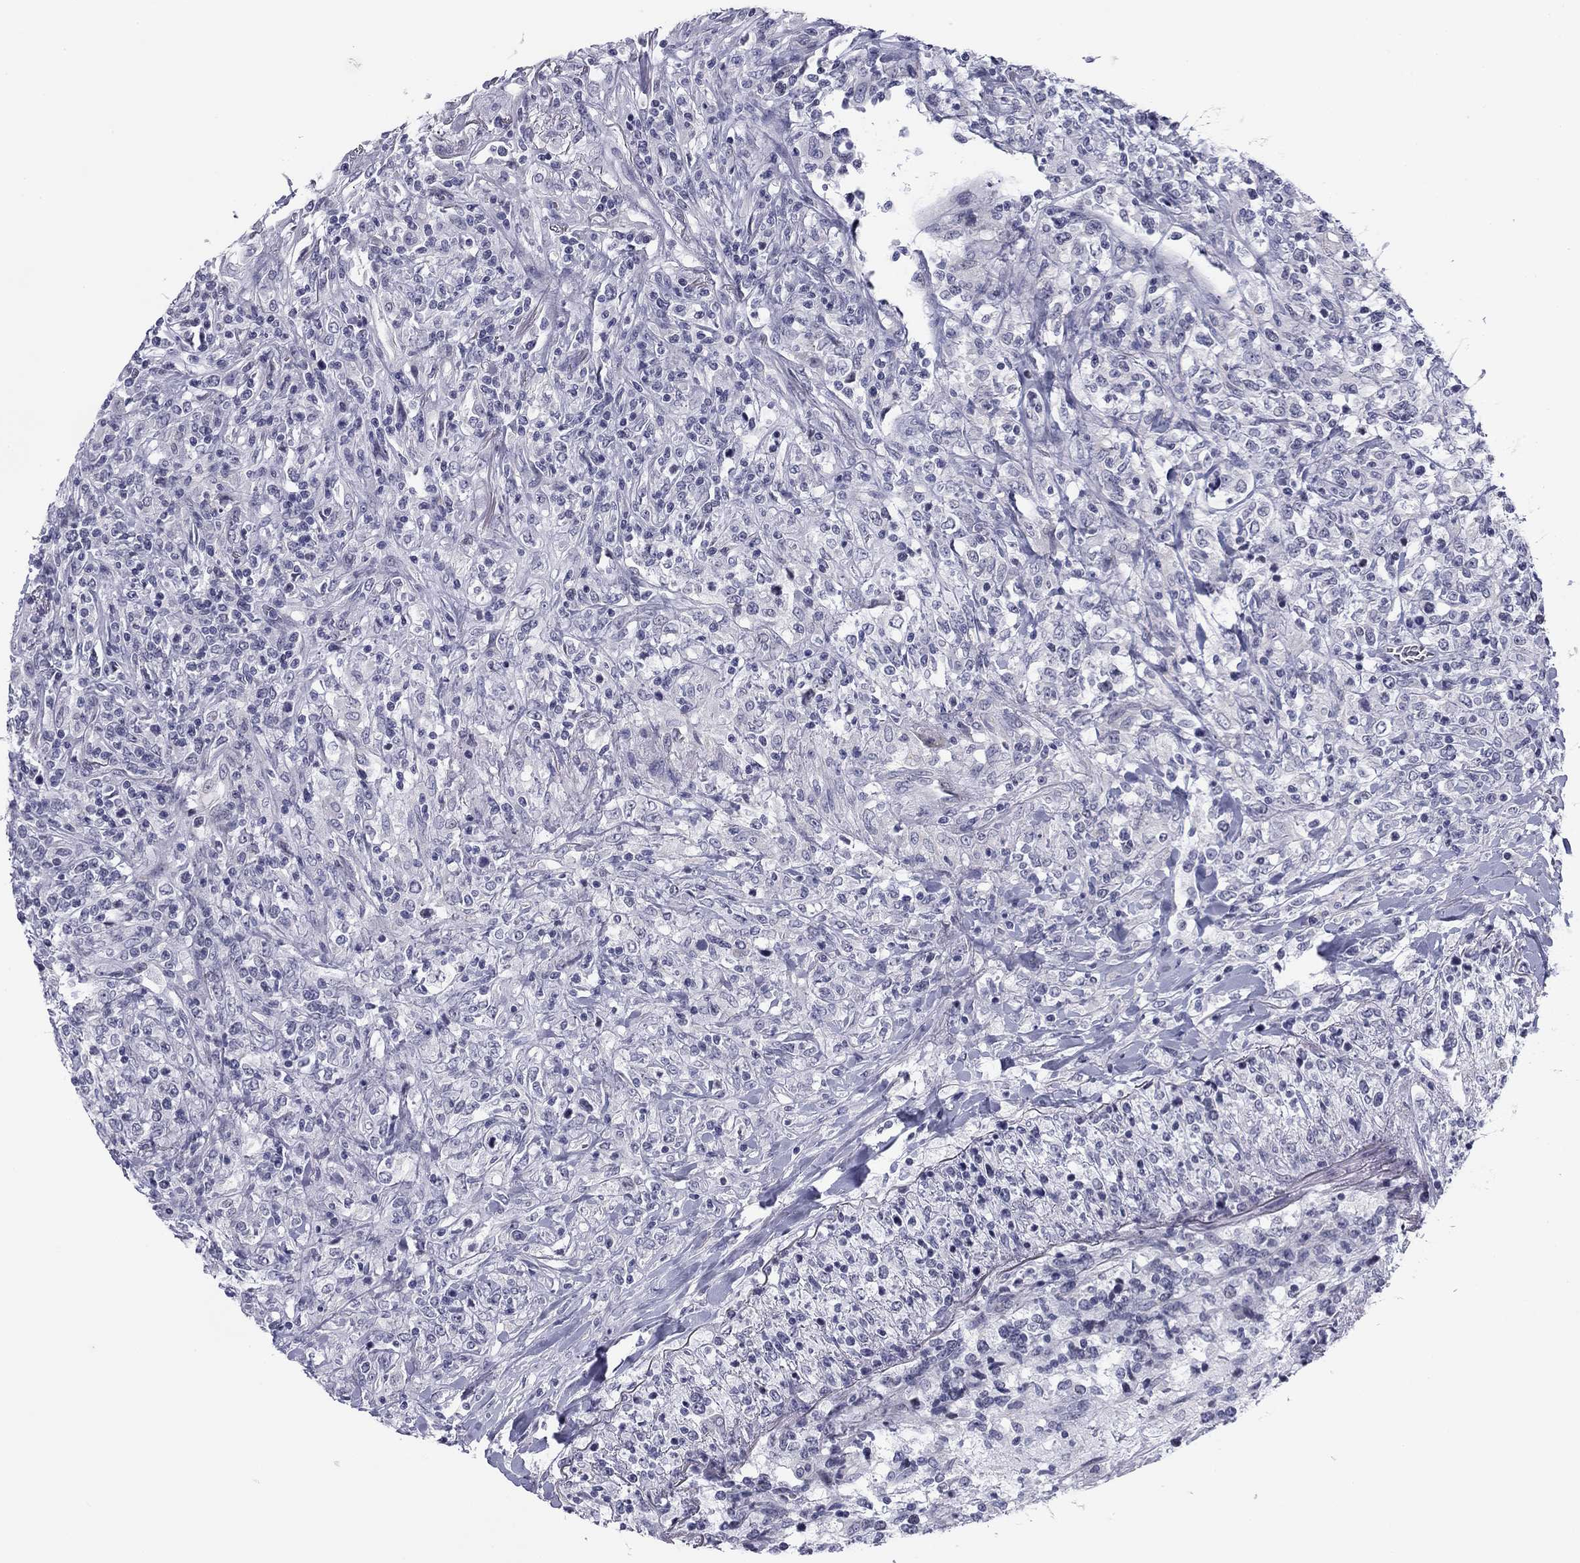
{"staining": {"intensity": "negative", "quantity": "none", "location": "none"}, "tissue": "lymphoma", "cell_type": "Tumor cells", "image_type": "cancer", "snomed": [{"axis": "morphology", "description": "Malignant lymphoma, non-Hodgkin's type, High grade"}, {"axis": "topography", "description": "Lung"}], "caption": "The IHC image has no significant staining in tumor cells of lymphoma tissue. (IHC, brightfield microscopy, high magnification).", "gene": "PRPH", "patient": {"sex": "male", "age": 79}}